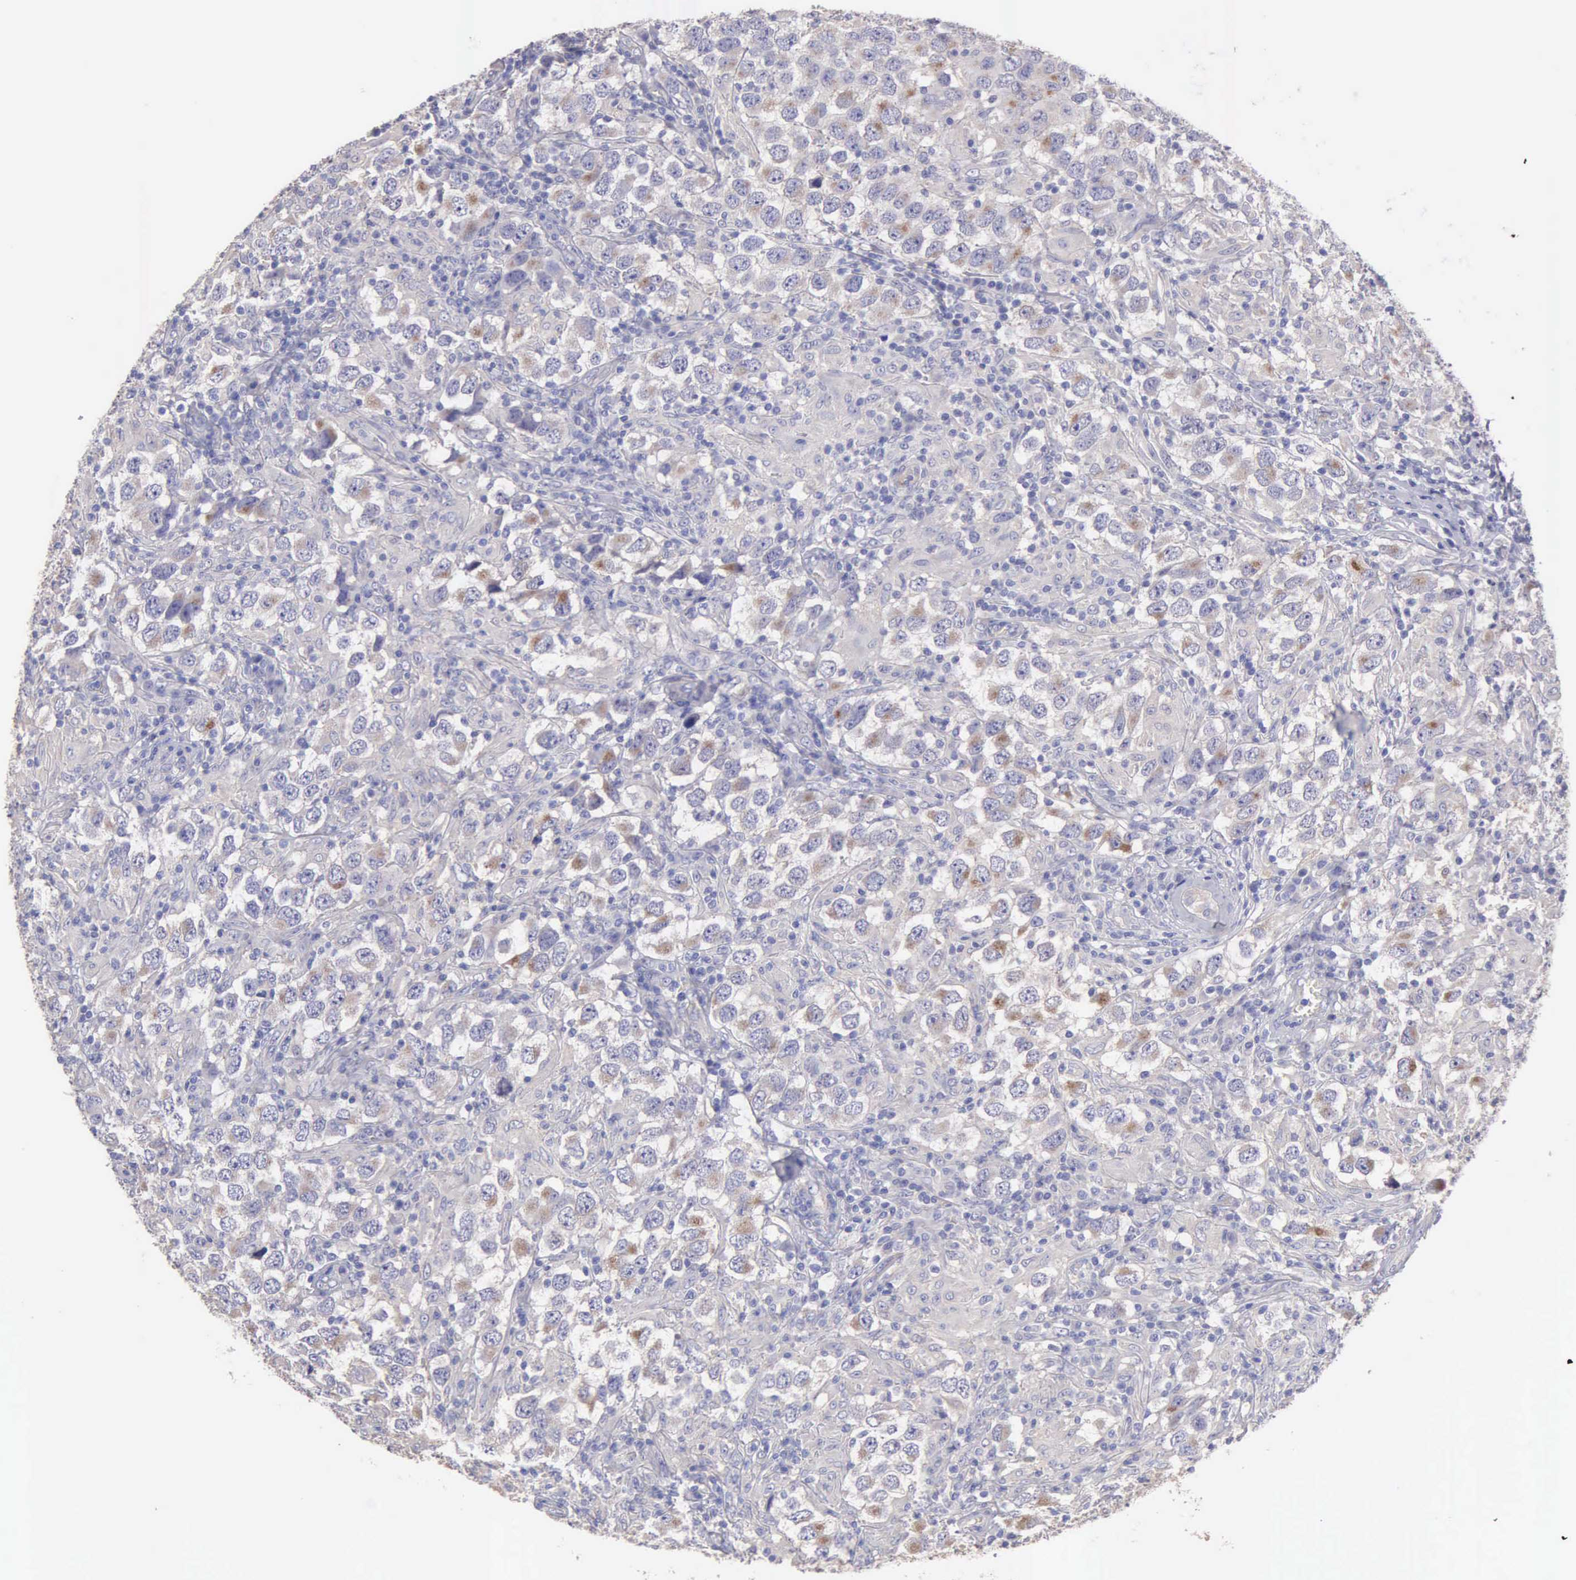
{"staining": {"intensity": "weak", "quantity": "25%-75%", "location": "cytoplasmic/membranous"}, "tissue": "testis cancer", "cell_type": "Tumor cells", "image_type": "cancer", "snomed": [{"axis": "morphology", "description": "Carcinoma, Embryonal, NOS"}, {"axis": "topography", "description": "Testis"}], "caption": "DAB (3,3'-diaminobenzidine) immunohistochemical staining of human embryonal carcinoma (testis) reveals weak cytoplasmic/membranous protein staining in approximately 25%-75% of tumor cells. Using DAB (3,3'-diaminobenzidine) (brown) and hematoxylin (blue) stains, captured at high magnification using brightfield microscopy.", "gene": "APP", "patient": {"sex": "male", "age": 21}}